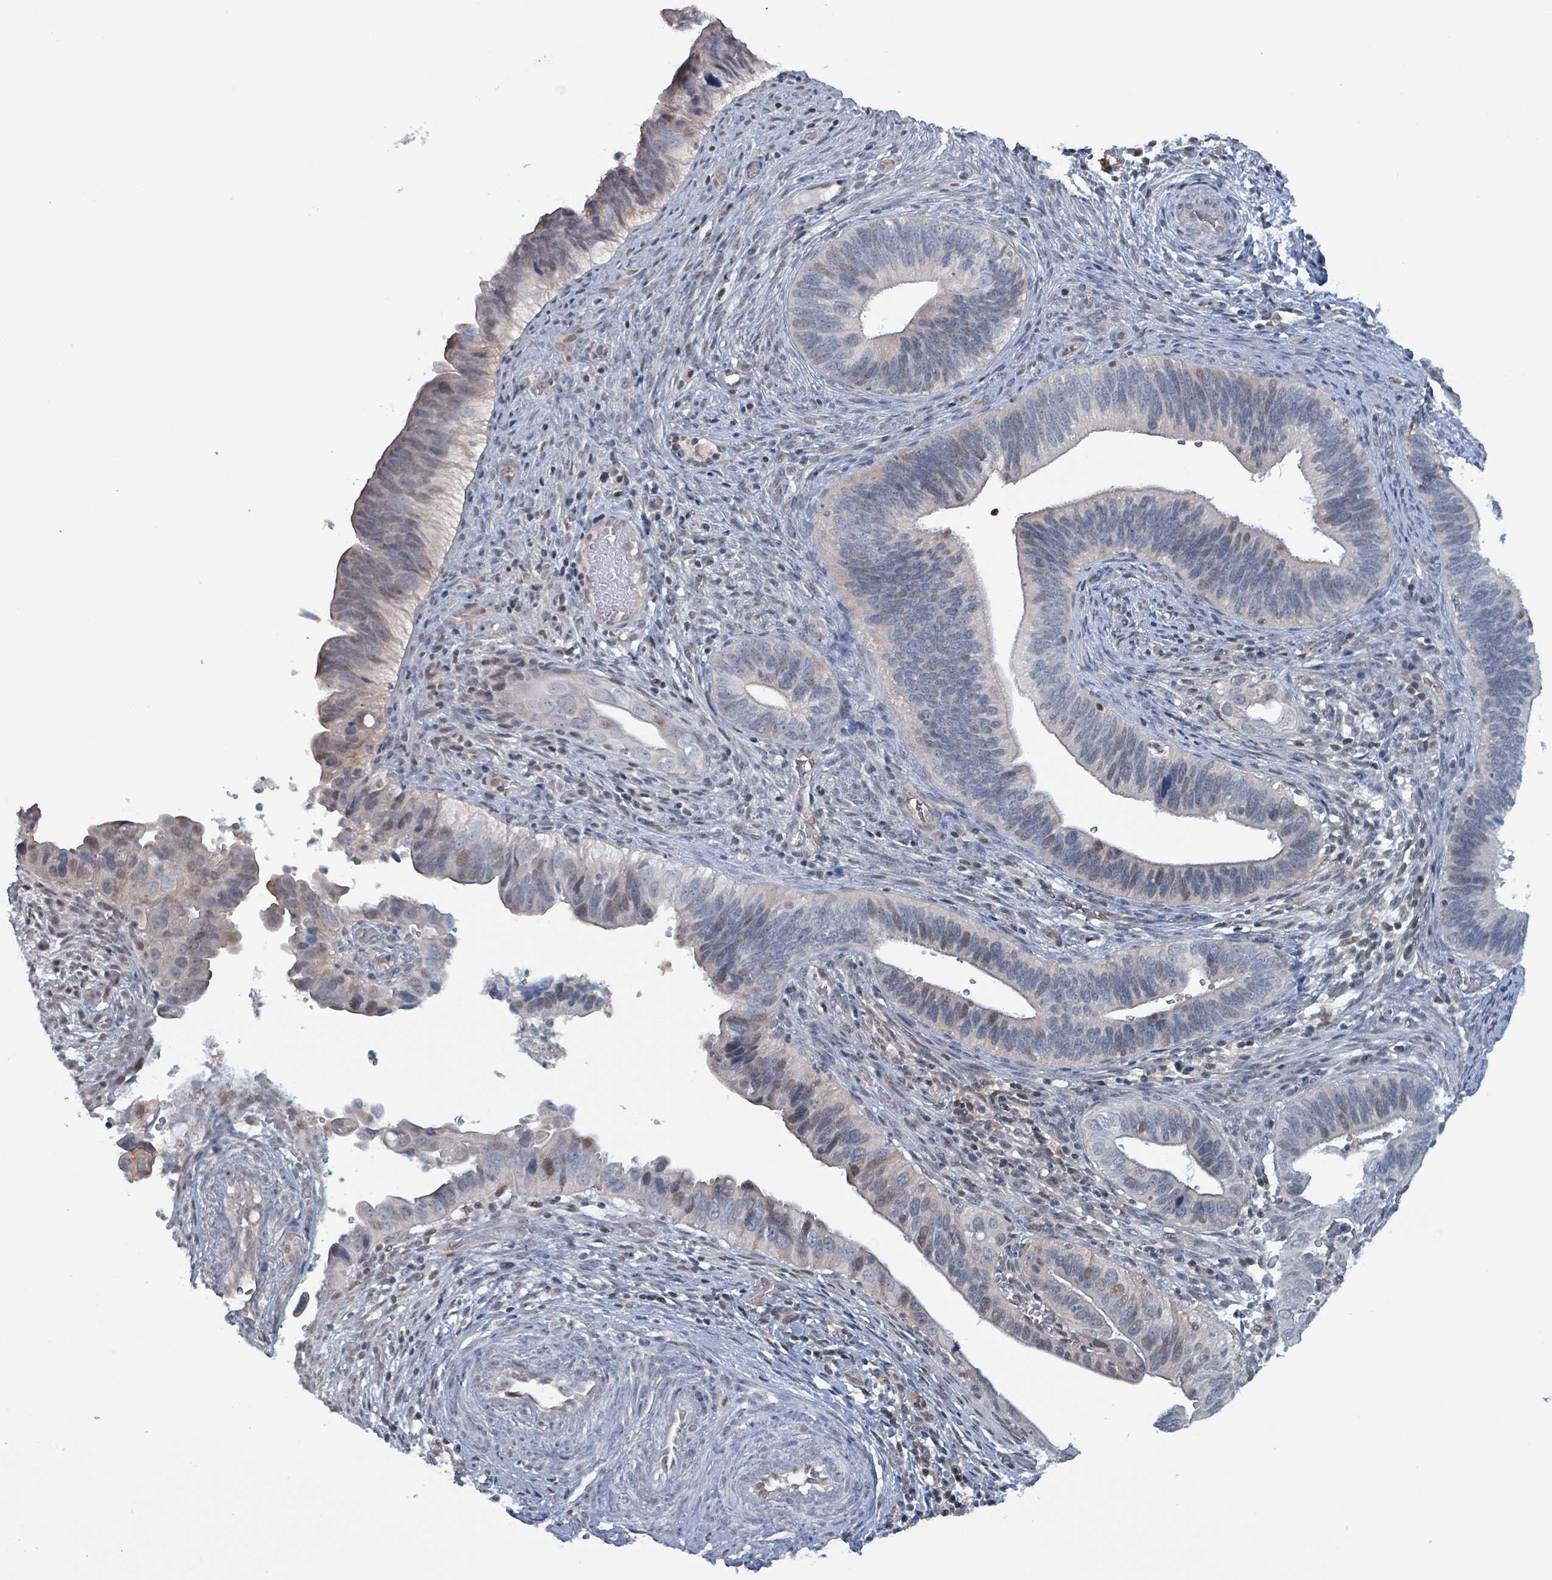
{"staining": {"intensity": "weak", "quantity": "<25%", "location": "nuclear"}, "tissue": "cervical cancer", "cell_type": "Tumor cells", "image_type": "cancer", "snomed": [{"axis": "morphology", "description": "Adenocarcinoma, NOS"}, {"axis": "topography", "description": "Cervix"}], "caption": "IHC of cervical adenocarcinoma shows no positivity in tumor cells. Nuclei are stained in blue.", "gene": "BIVM", "patient": {"sex": "female", "age": 42}}